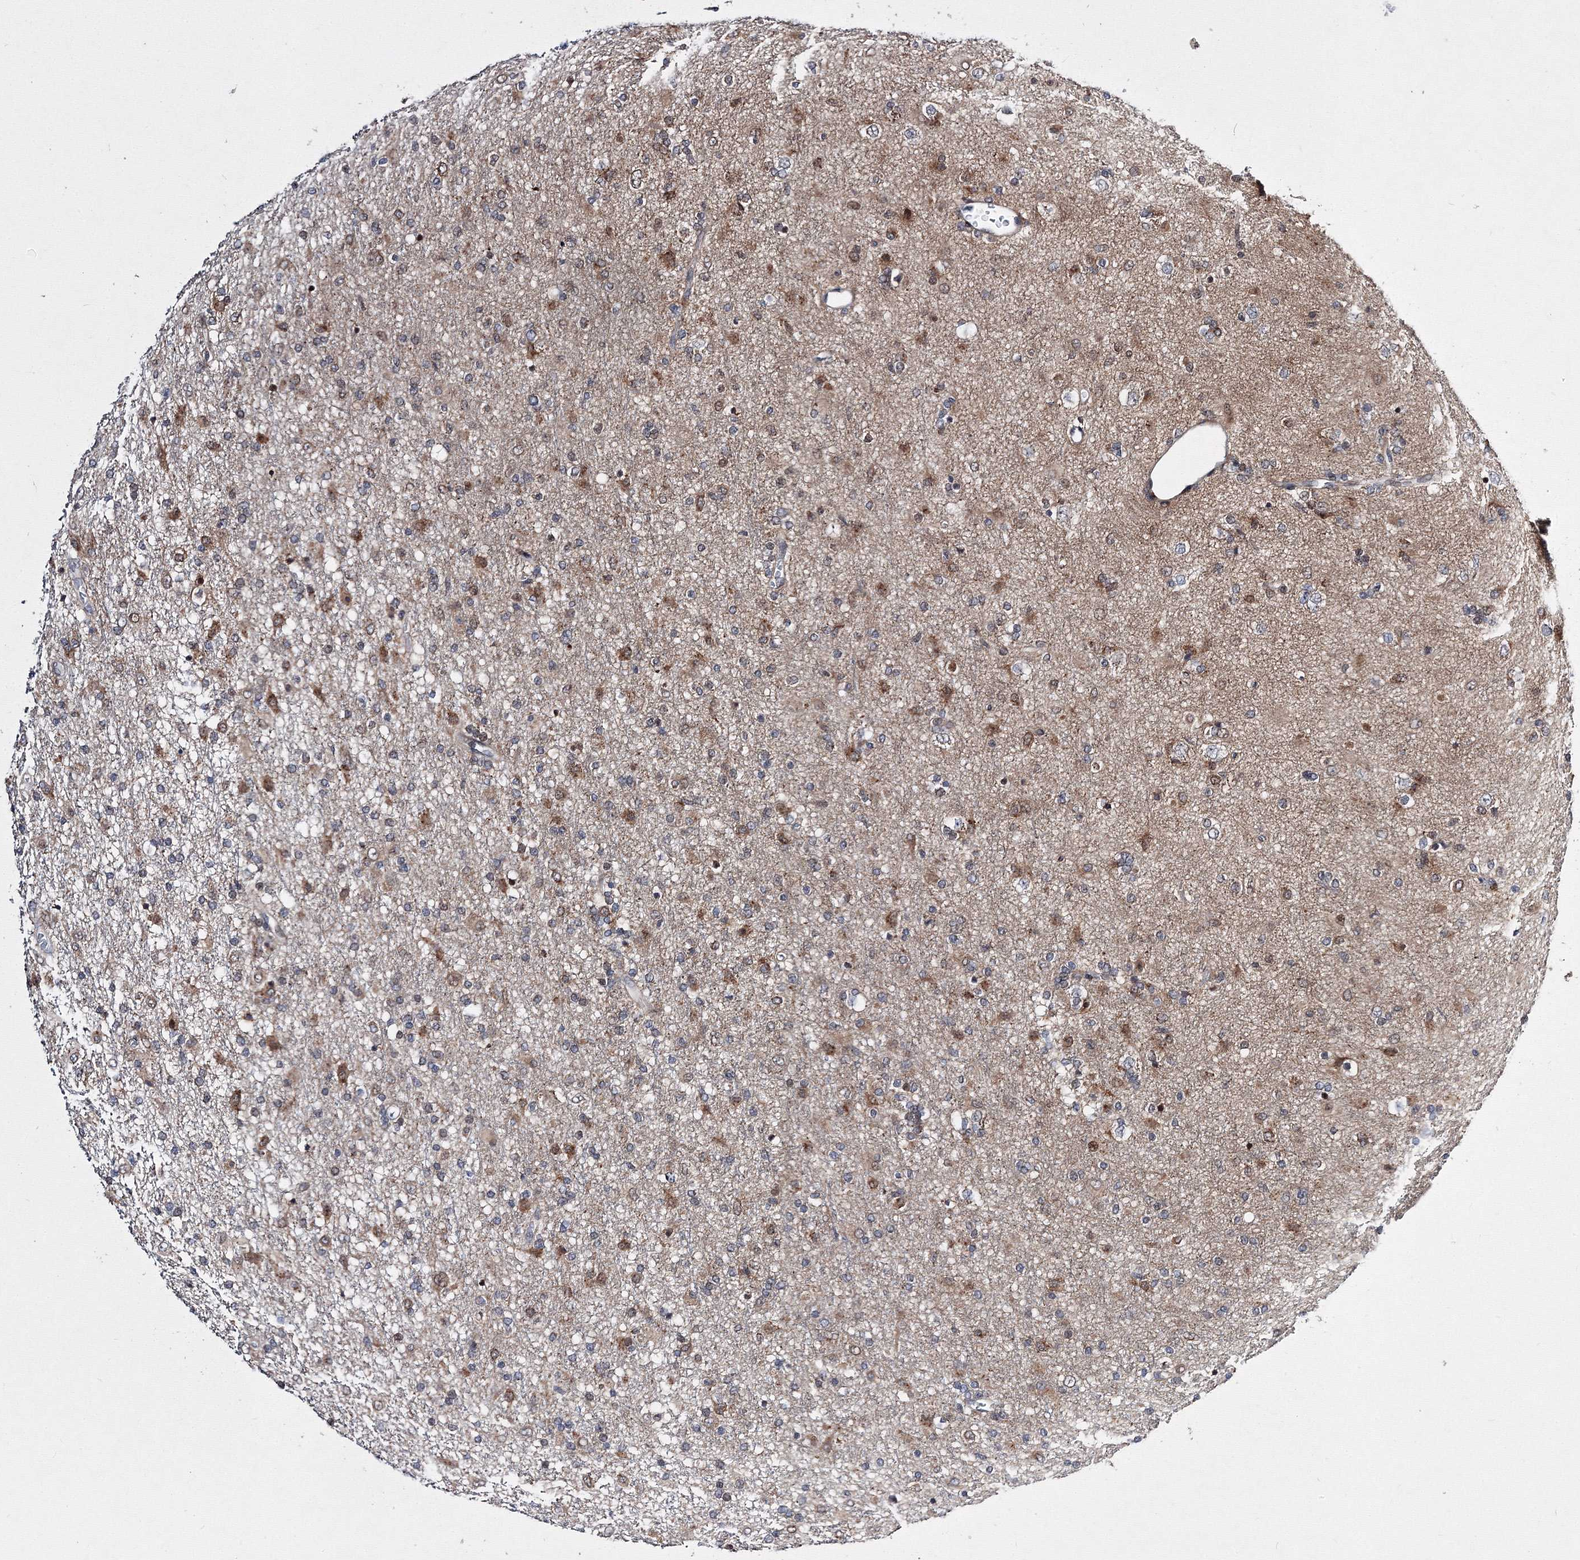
{"staining": {"intensity": "moderate", "quantity": "25%-75%", "location": "cytoplasmic/membranous"}, "tissue": "glioma", "cell_type": "Tumor cells", "image_type": "cancer", "snomed": [{"axis": "morphology", "description": "Glioma, malignant, Low grade"}, {"axis": "topography", "description": "Brain"}], "caption": "IHC (DAB) staining of glioma shows moderate cytoplasmic/membranous protein positivity in about 25%-75% of tumor cells.", "gene": "GPN1", "patient": {"sex": "male", "age": 65}}